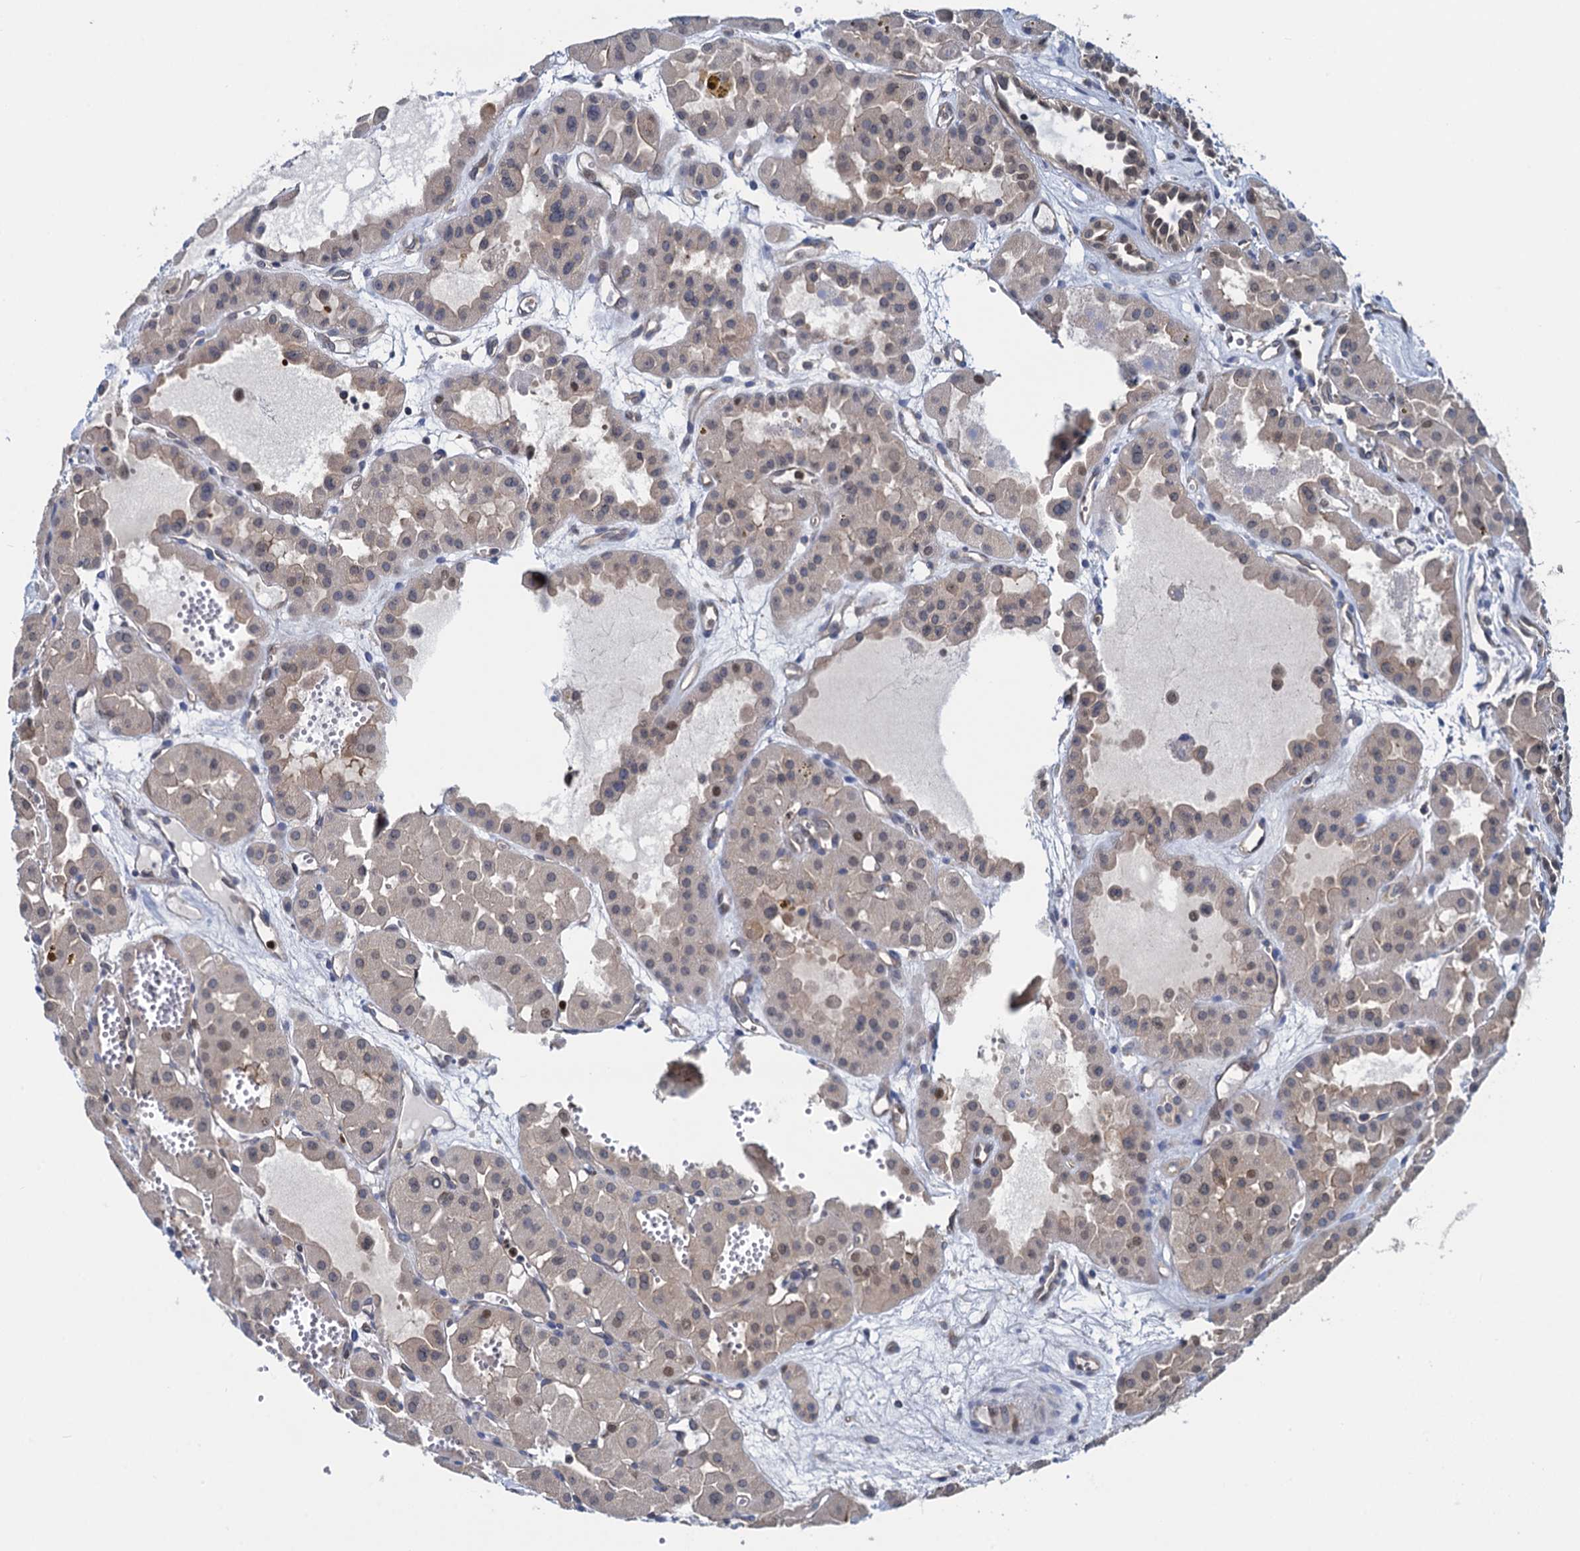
{"staining": {"intensity": "weak", "quantity": "<25%", "location": "nuclear"}, "tissue": "renal cancer", "cell_type": "Tumor cells", "image_type": "cancer", "snomed": [{"axis": "morphology", "description": "Carcinoma, NOS"}, {"axis": "topography", "description": "Kidney"}], "caption": "Tumor cells show no significant positivity in carcinoma (renal).", "gene": "RNF125", "patient": {"sex": "female", "age": 75}}